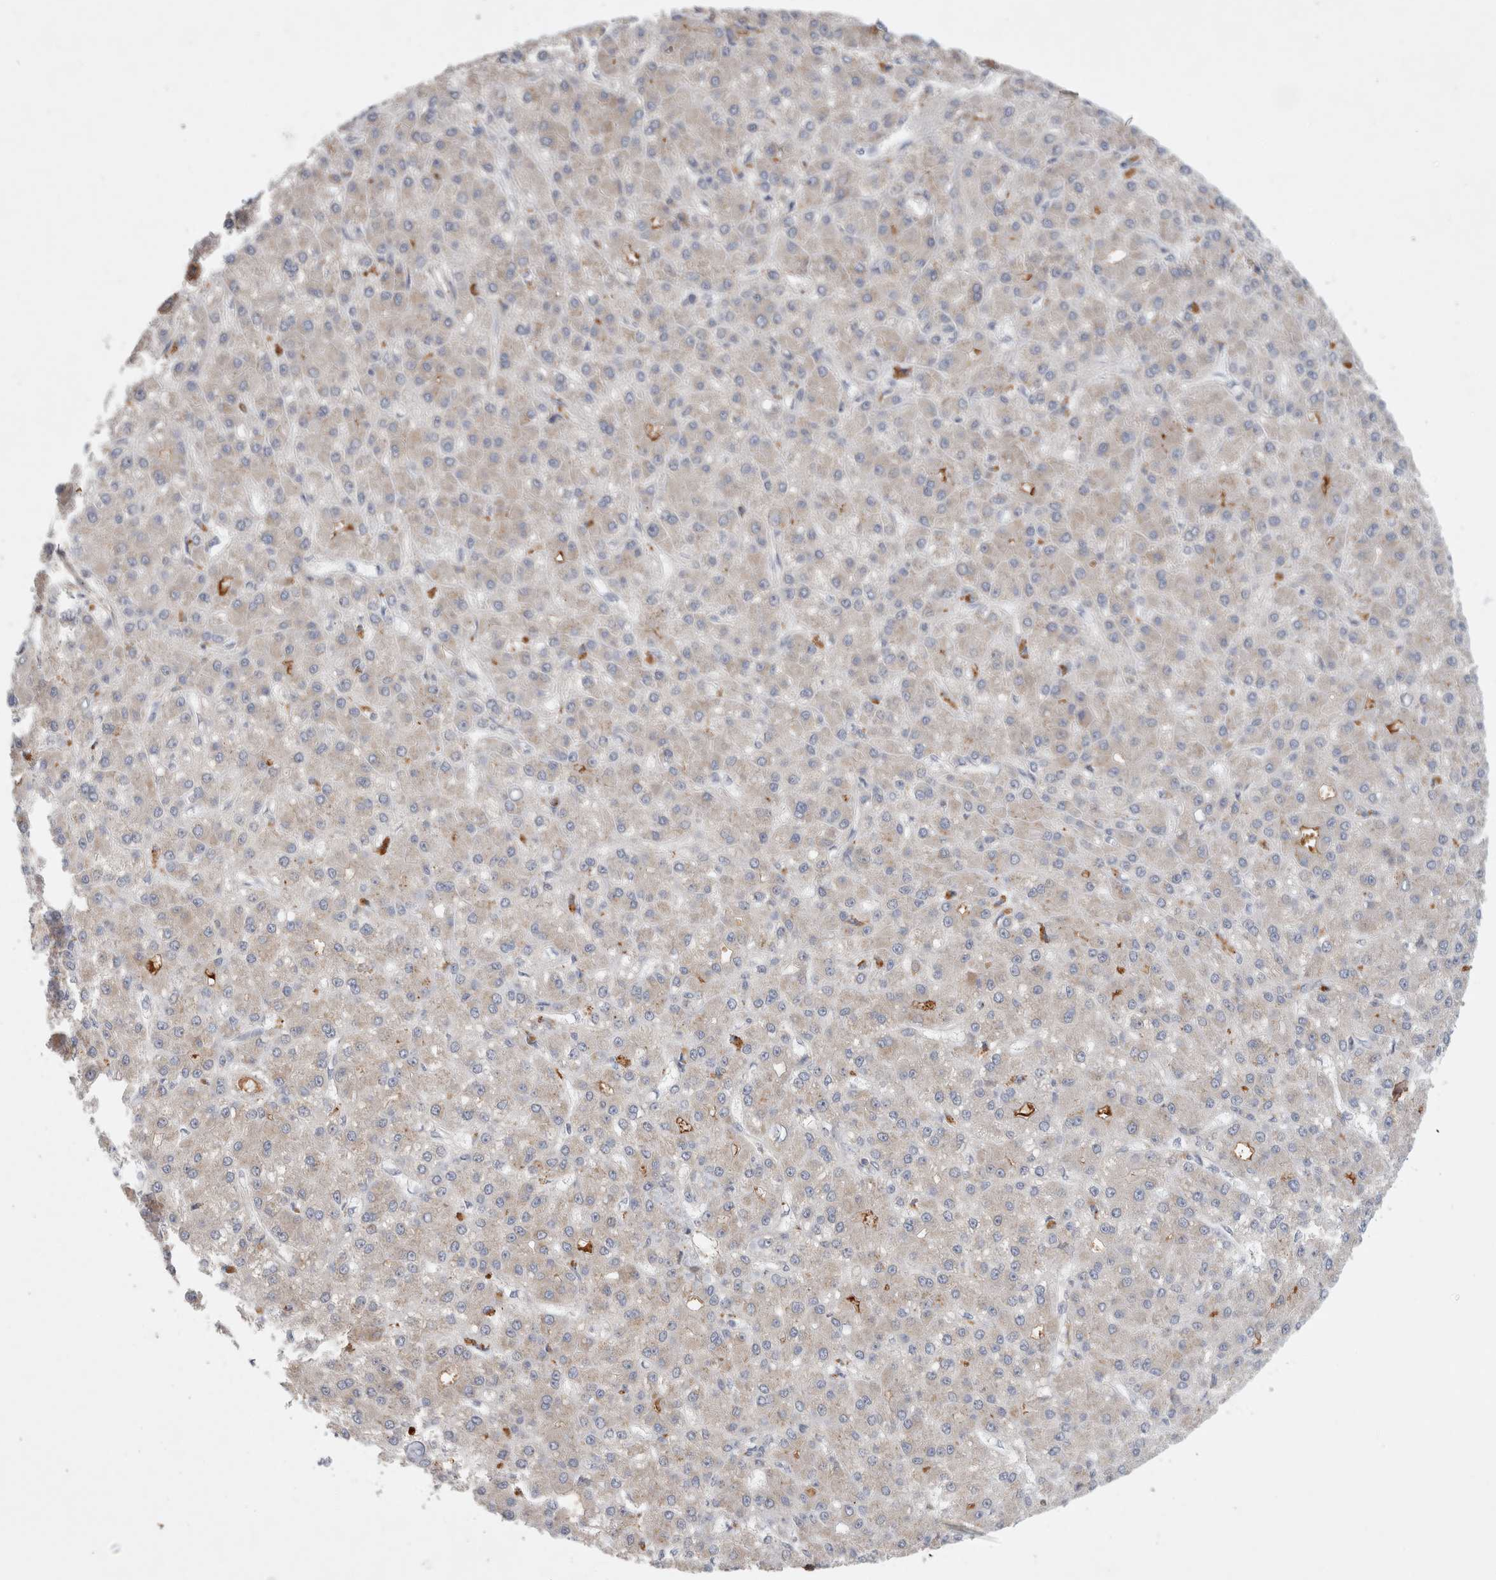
{"staining": {"intensity": "weak", "quantity": "25%-75%", "location": "cytoplasmic/membranous"}, "tissue": "liver cancer", "cell_type": "Tumor cells", "image_type": "cancer", "snomed": [{"axis": "morphology", "description": "Carcinoma, Hepatocellular, NOS"}, {"axis": "topography", "description": "Liver"}], "caption": "DAB (3,3'-diaminobenzidine) immunohistochemical staining of hepatocellular carcinoma (liver) exhibits weak cytoplasmic/membranous protein positivity in about 25%-75% of tumor cells. The staining was performed using DAB (3,3'-diaminobenzidine) to visualize the protein expression in brown, while the nuclei were stained in blue with hematoxylin (Magnification: 20x).", "gene": "MRPS28", "patient": {"sex": "male", "age": 67}}